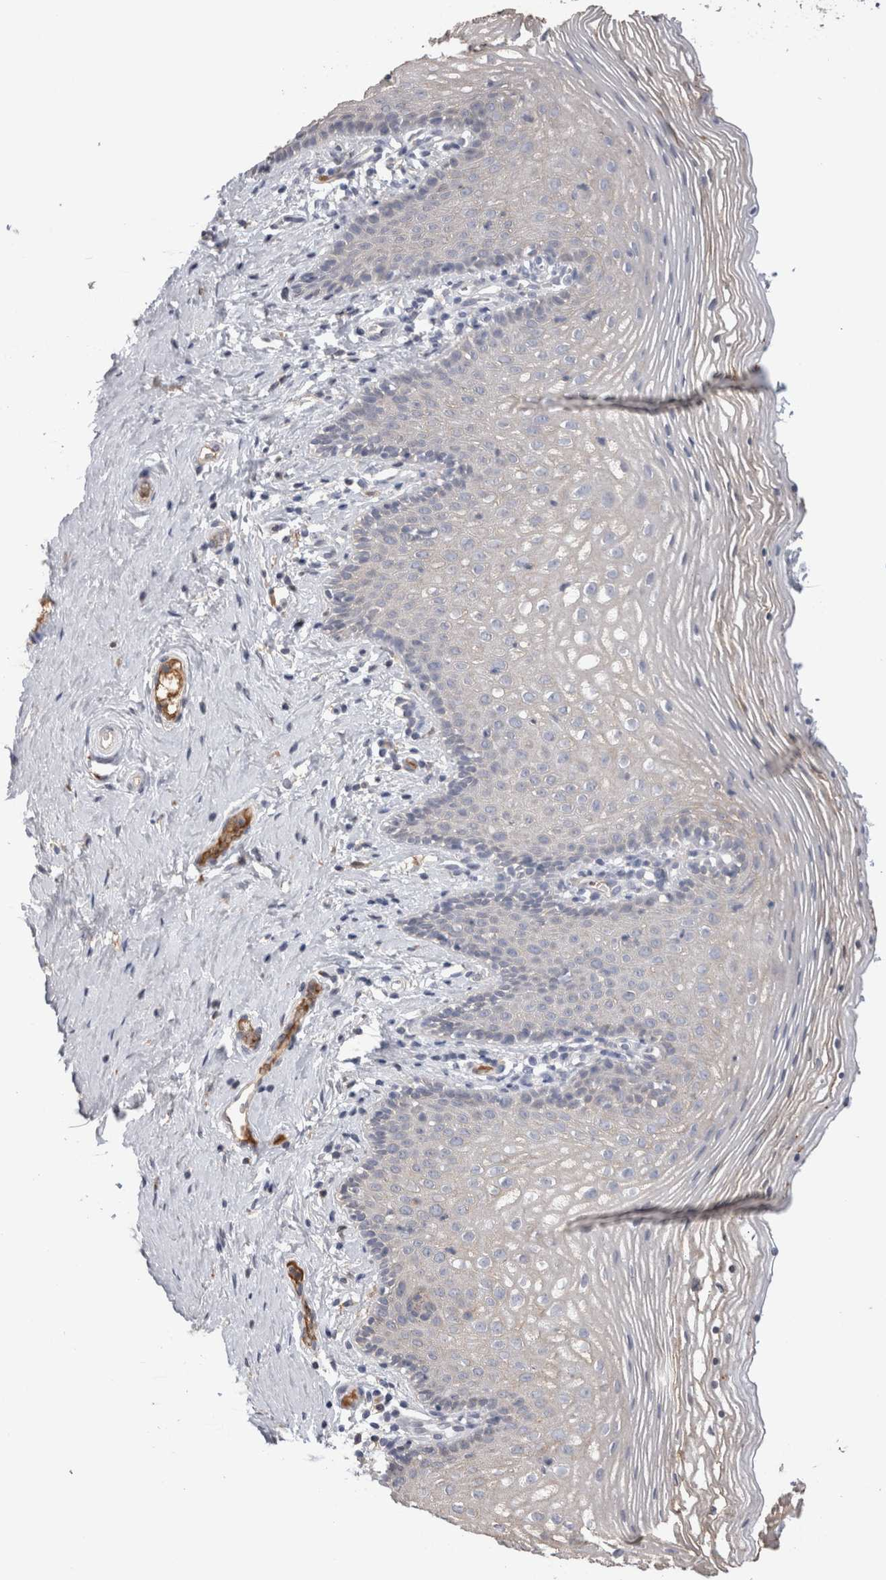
{"staining": {"intensity": "weak", "quantity": "25%-75%", "location": "cytoplasmic/membranous"}, "tissue": "vagina", "cell_type": "Squamous epithelial cells", "image_type": "normal", "snomed": [{"axis": "morphology", "description": "Normal tissue, NOS"}, {"axis": "topography", "description": "Vagina"}], "caption": "High-magnification brightfield microscopy of benign vagina stained with DAB (3,3'-diaminobenzidine) (brown) and counterstained with hematoxylin (blue). squamous epithelial cells exhibit weak cytoplasmic/membranous staining is appreciated in about25%-75% of cells. (brown staining indicates protein expression, while blue staining denotes nuclei).", "gene": "PPP3CC", "patient": {"sex": "female", "age": 32}}